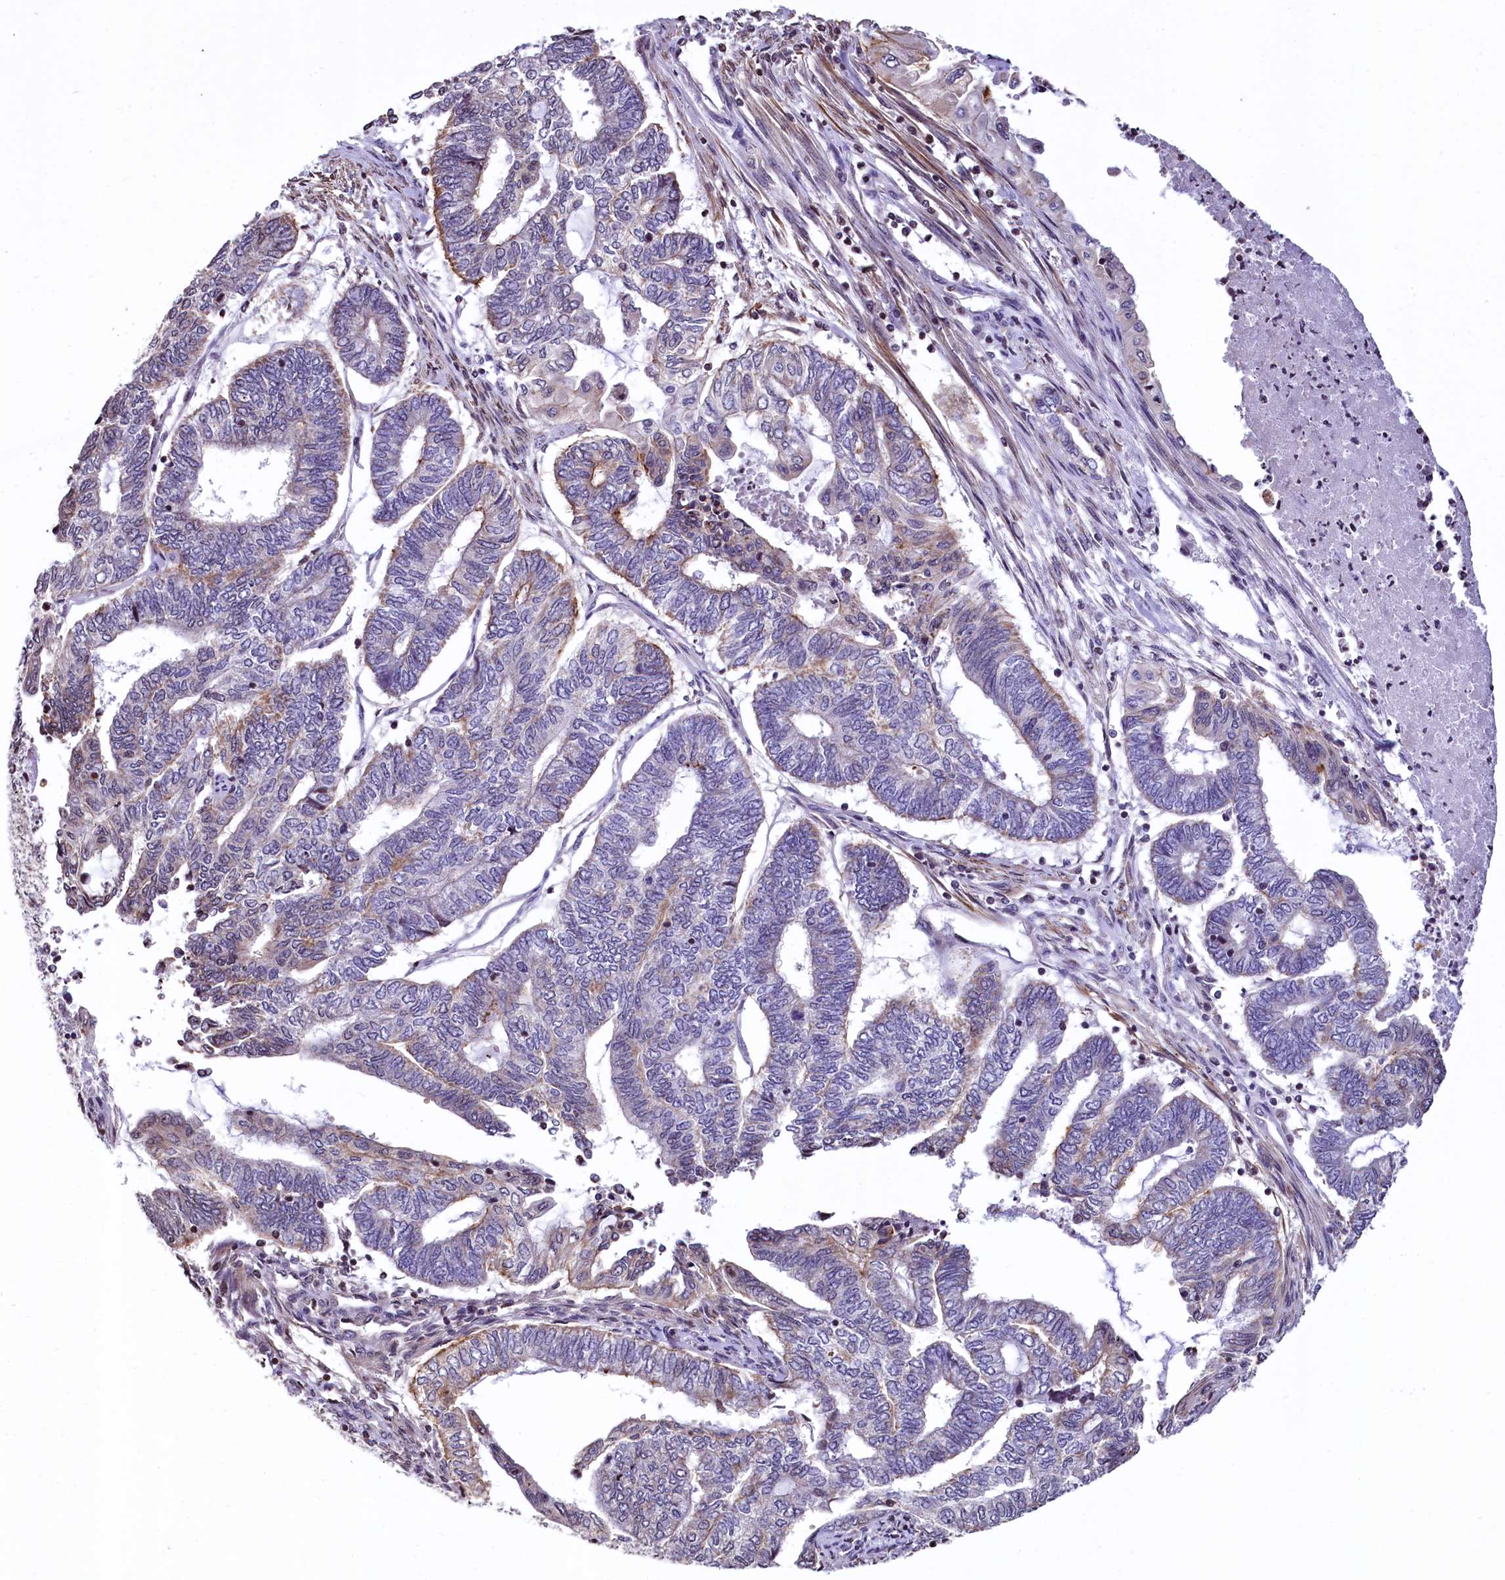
{"staining": {"intensity": "weak", "quantity": "<25%", "location": "cytoplasmic/membranous"}, "tissue": "endometrial cancer", "cell_type": "Tumor cells", "image_type": "cancer", "snomed": [{"axis": "morphology", "description": "Adenocarcinoma, NOS"}, {"axis": "topography", "description": "Uterus"}, {"axis": "topography", "description": "Endometrium"}], "caption": "An image of endometrial adenocarcinoma stained for a protein exhibits no brown staining in tumor cells.", "gene": "ZNF2", "patient": {"sex": "female", "age": 70}}